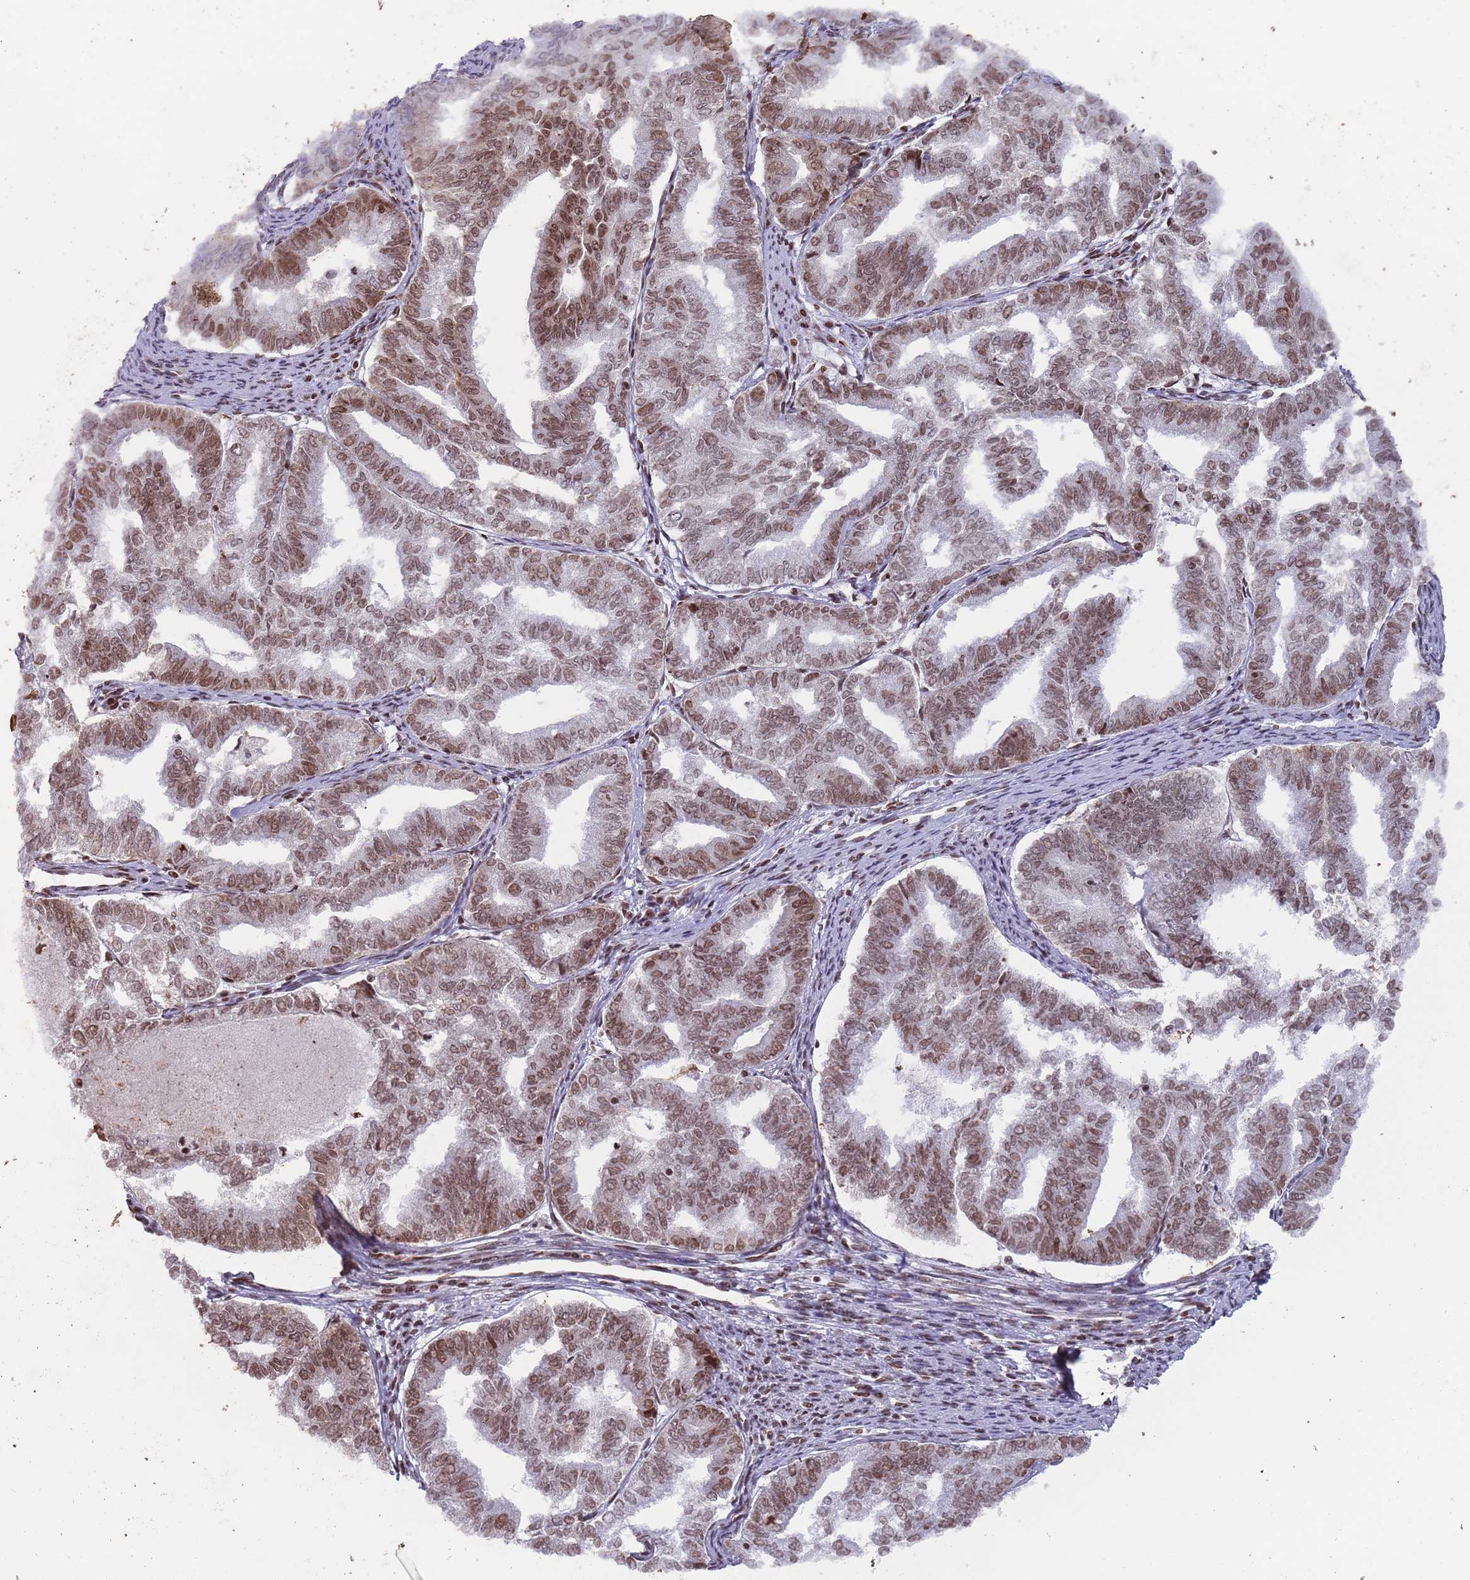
{"staining": {"intensity": "moderate", "quantity": "25%-75%", "location": "nuclear"}, "tissue": "endometrial cancer", "cell_type": "Tumor cells", "image_type": "cancer", "snomed": [{"axis": "morphology", "description": "Adenocarcinoma, NOS"}, {"axis": "topography", "description": "Endometrium"}], "caption": "IHC staining of endometrial adenocarcinoma, which exhibits medium levels of moderate nuclear expression in approximately 25%-75% of tumor cells indicating moderate nuclear protein staining. The staining was performed using DAB (brown) for protein detection and nuclei were counterstained in hematoxylin (blue).", "gene": "HDAC8", "patient": {"sex": "female", "age": 79}}